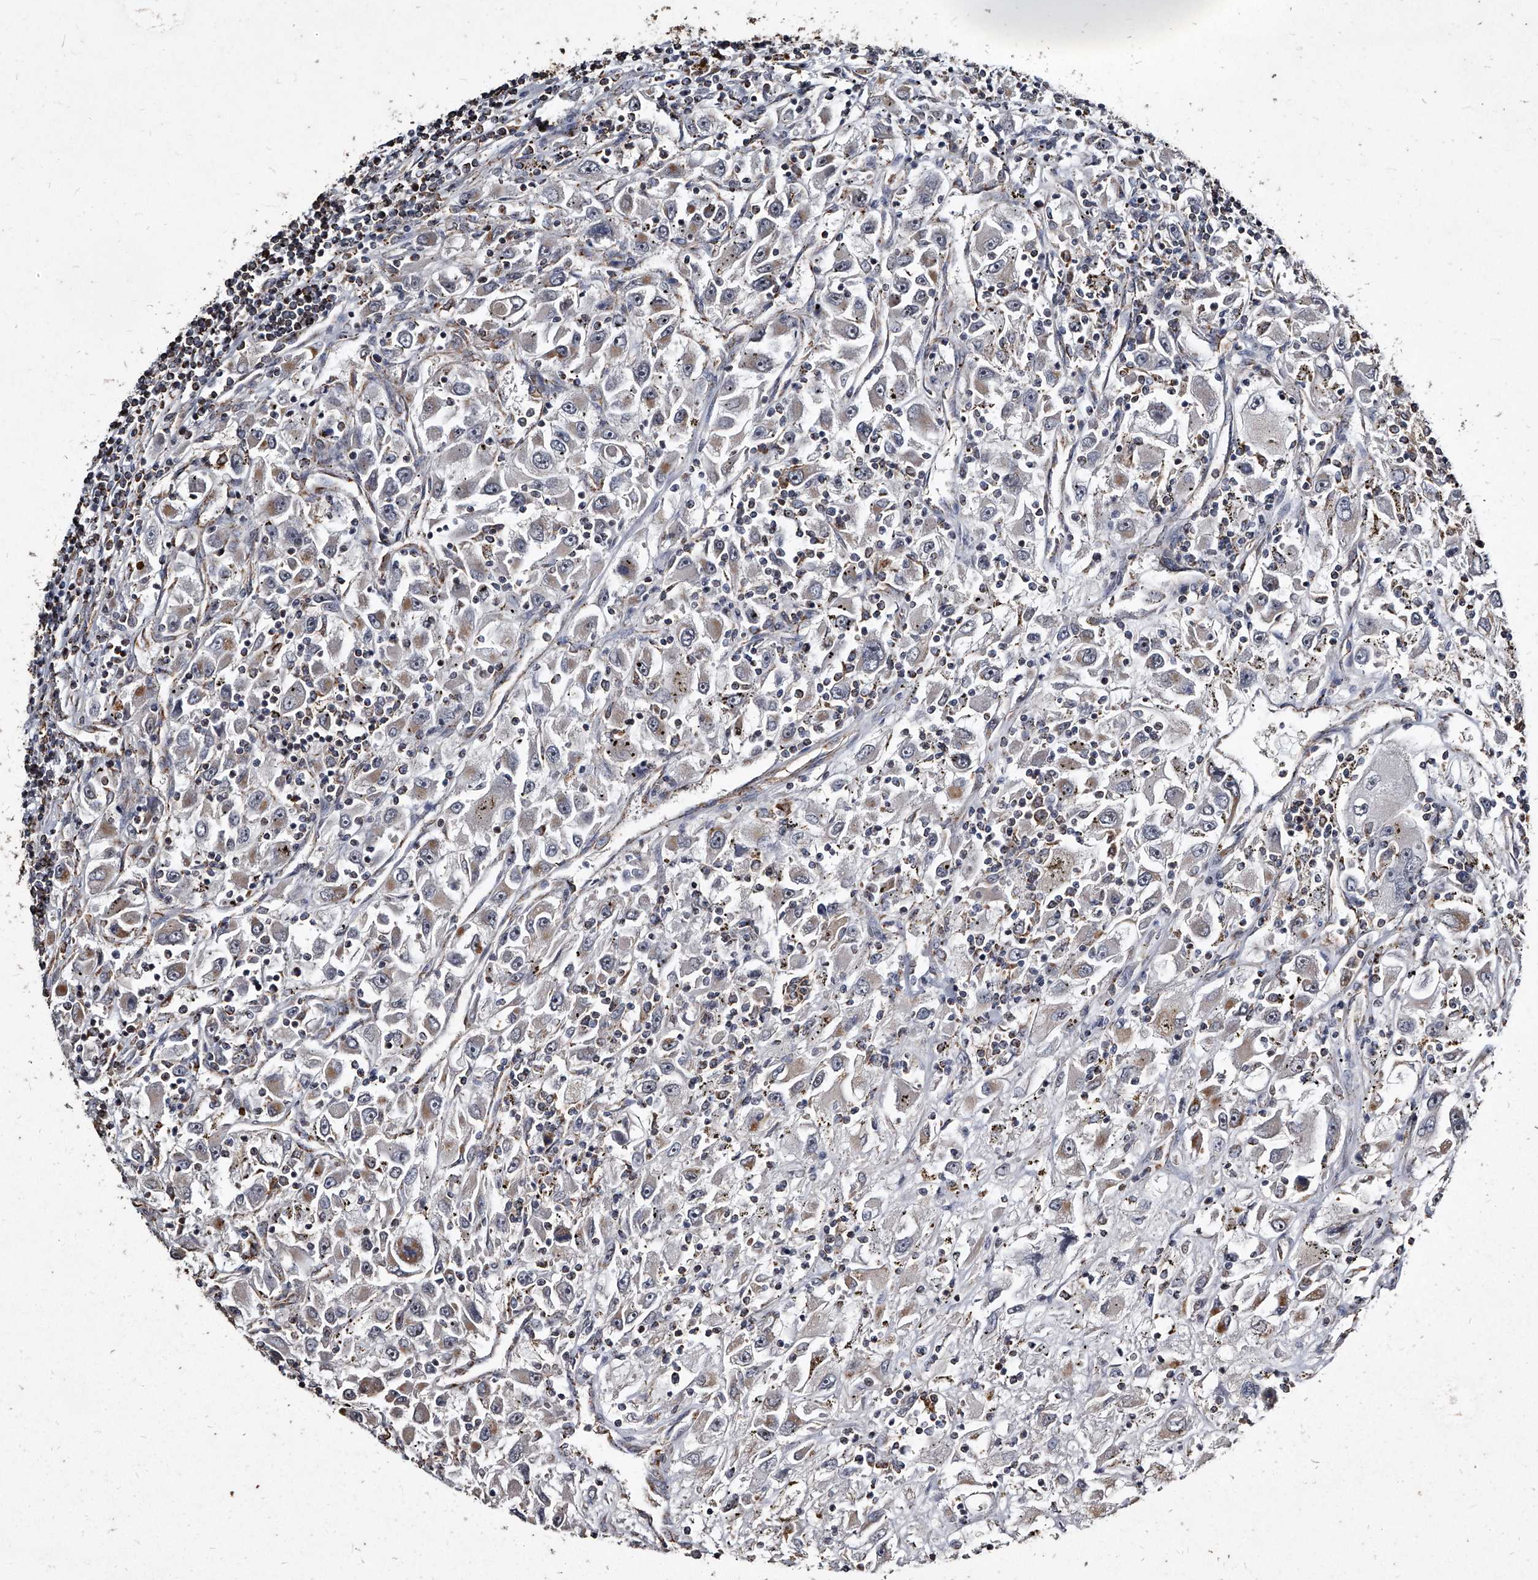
{"staining": {"intensity": "weak", "quantity": "<25%", "location": "cytoplasmic/membranous"}, "tissue": "renal cancer", "cell_type": "Tumor cells", "image_type": "cancer", "snomed": [{"axis": "morphology", "description": "Adenocarcinoma, NOS"}, {"axis": "topography", "description": "Kidney"}], "caption": "Image shows no significant protein staining in tumor cells of renal cancer.", "gene": "GPR183", "patient": {"sex": "female", "age": 52}}